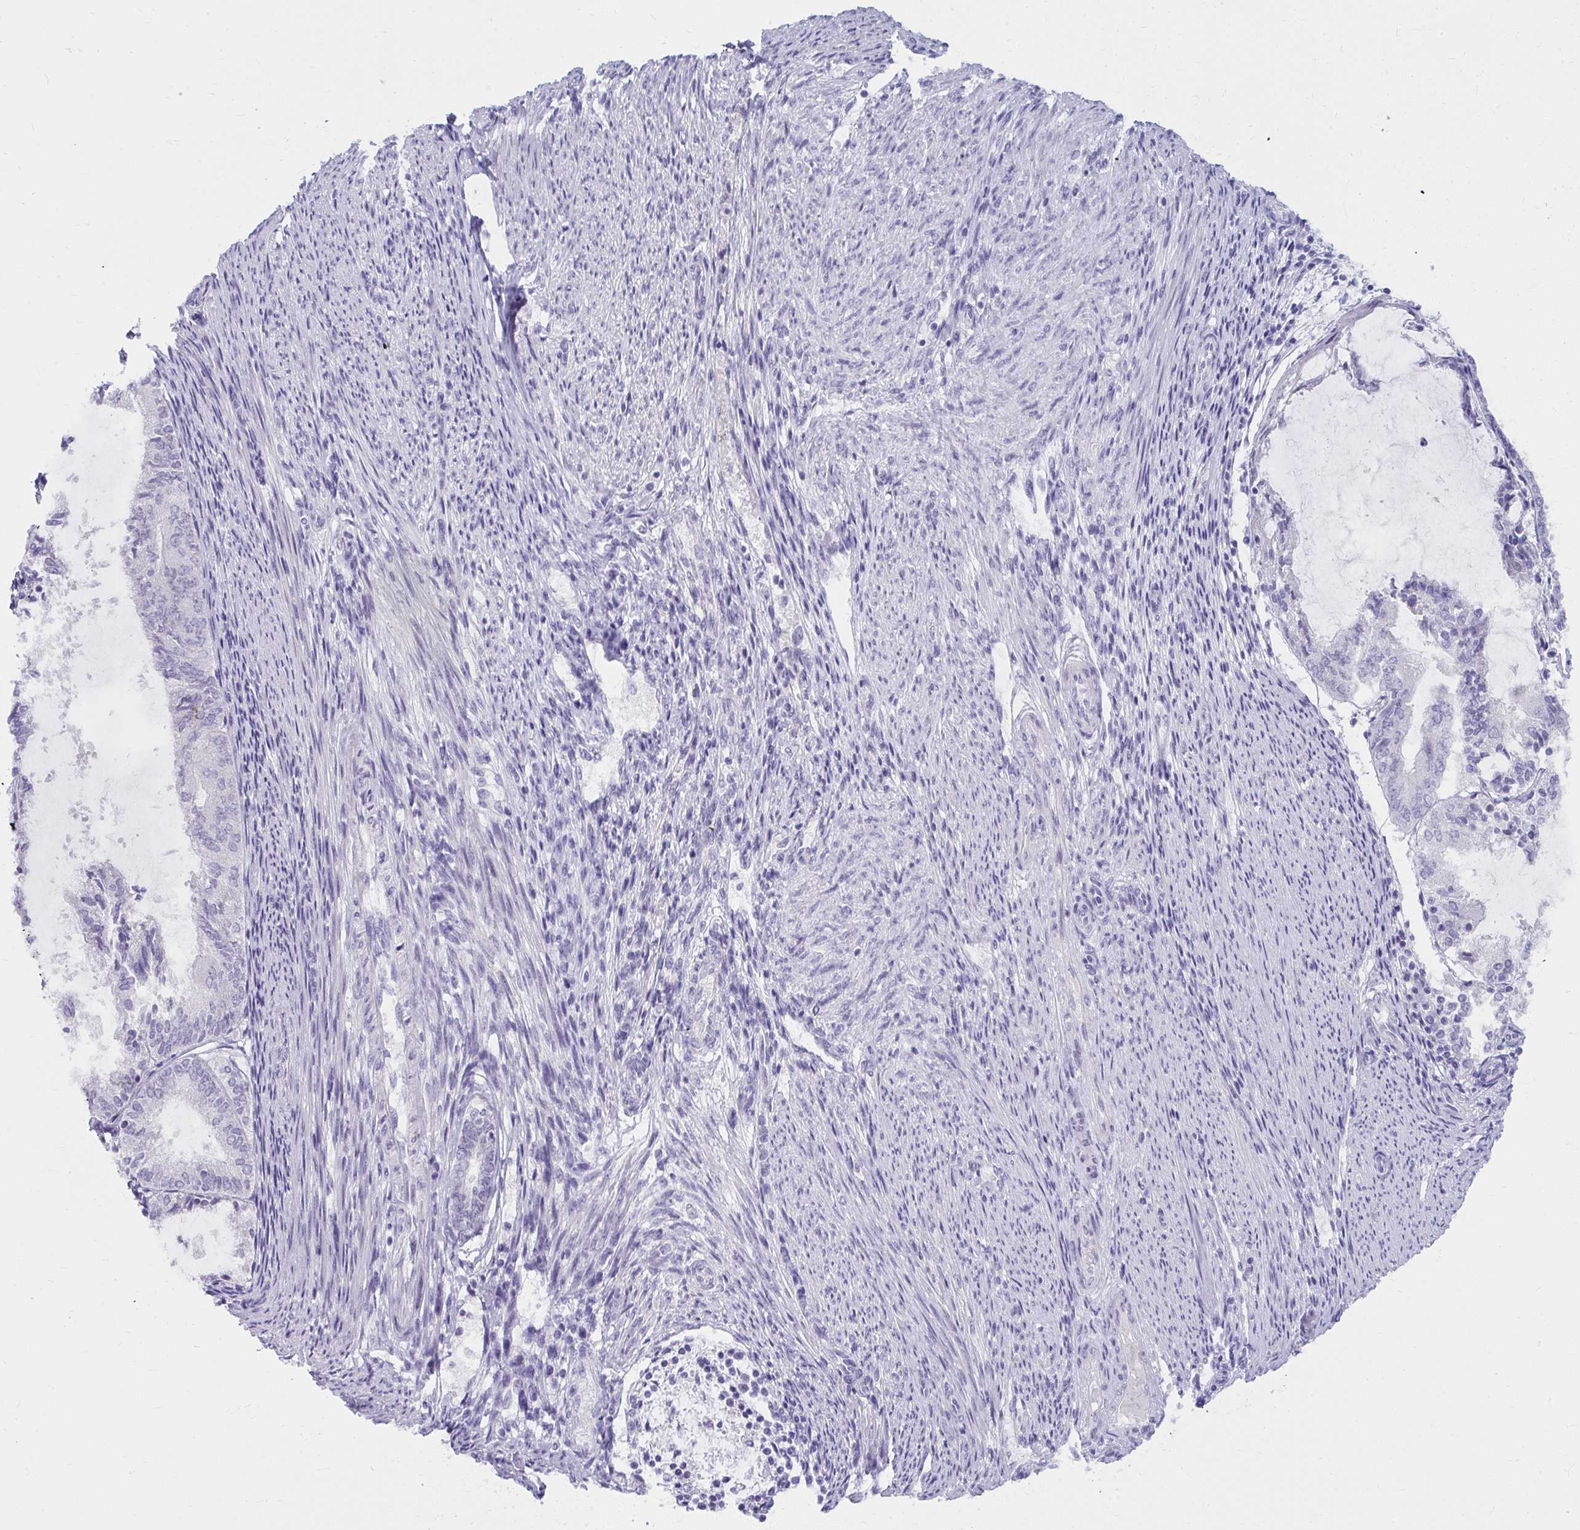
{"staining": {"intensity": "negative", "quantity": "none", "location": "none"}, "tissue": "endometrial cancer", "cell_type": "Tumor cells", "image_type": "cancer", "snomed": [{"axis": "morphology", "description": "Adenocarcinoma, NOS"}, {"axis": "topography", "description": "Endometrium"}], "caption": "A high-resolution image shows IHC staining of adenocarcinoma (endometrial), which shows no significant expression in tumor cells.", "gene": "UGT3A2", "patient": {"sex": "female", "age": 81}}